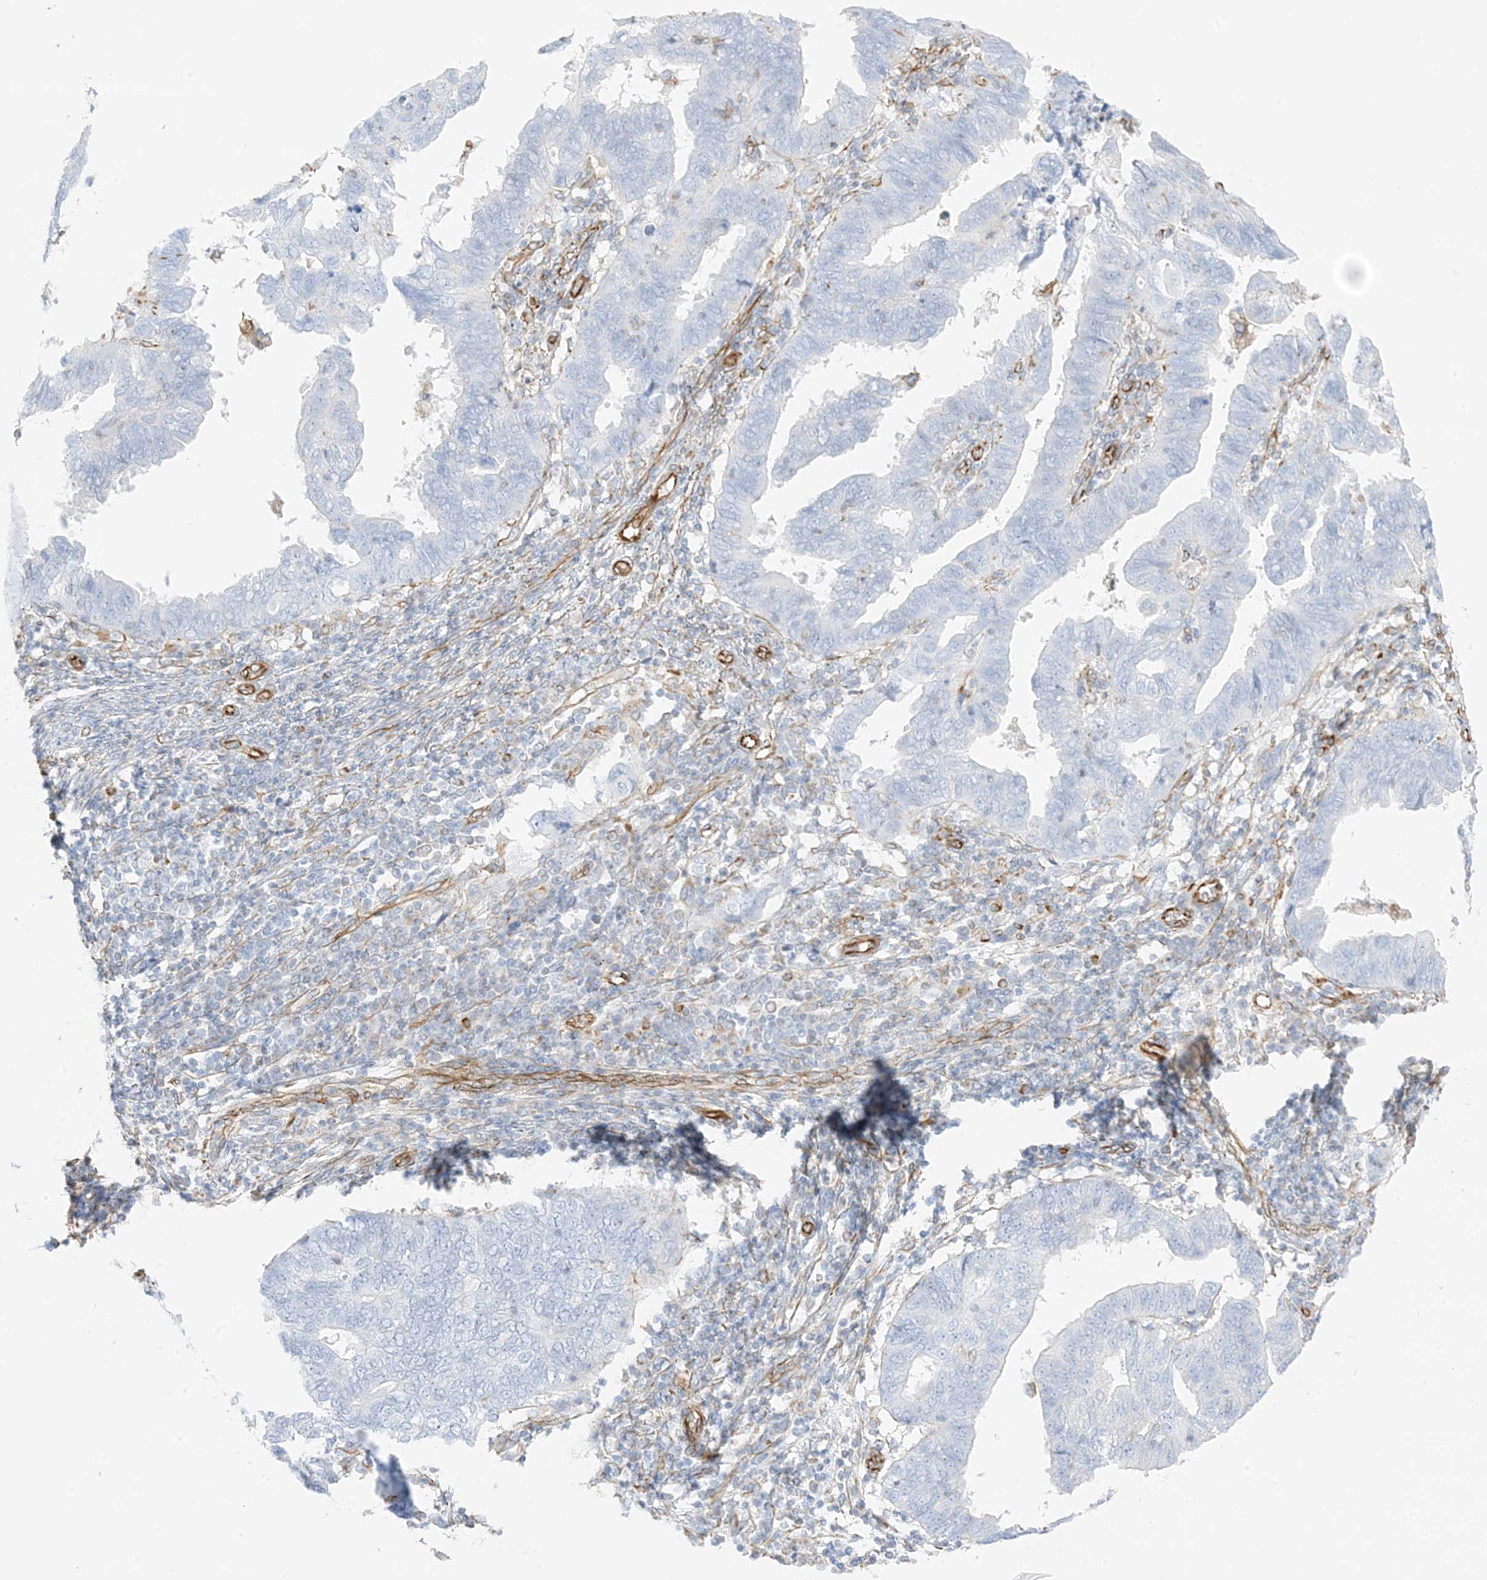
{"staining": {"intensity": "negative", "quantity": "none", "location": "none"}, "tissue": "endometrial cancer", "cell_type": "Tumor cells", "image_type": "cancer", "snomed": [{"axis": "morphology", "description": "Adenocarcinoma, NOS"}, {"axis": "topography", "description": "Uterus"}], "caption": "A histopathology image of human adenocarcinoma (endometrial) is negative for staining in tumor cells.", "gene": "PID1", "patient": {"sex": "female", "age": 77}}